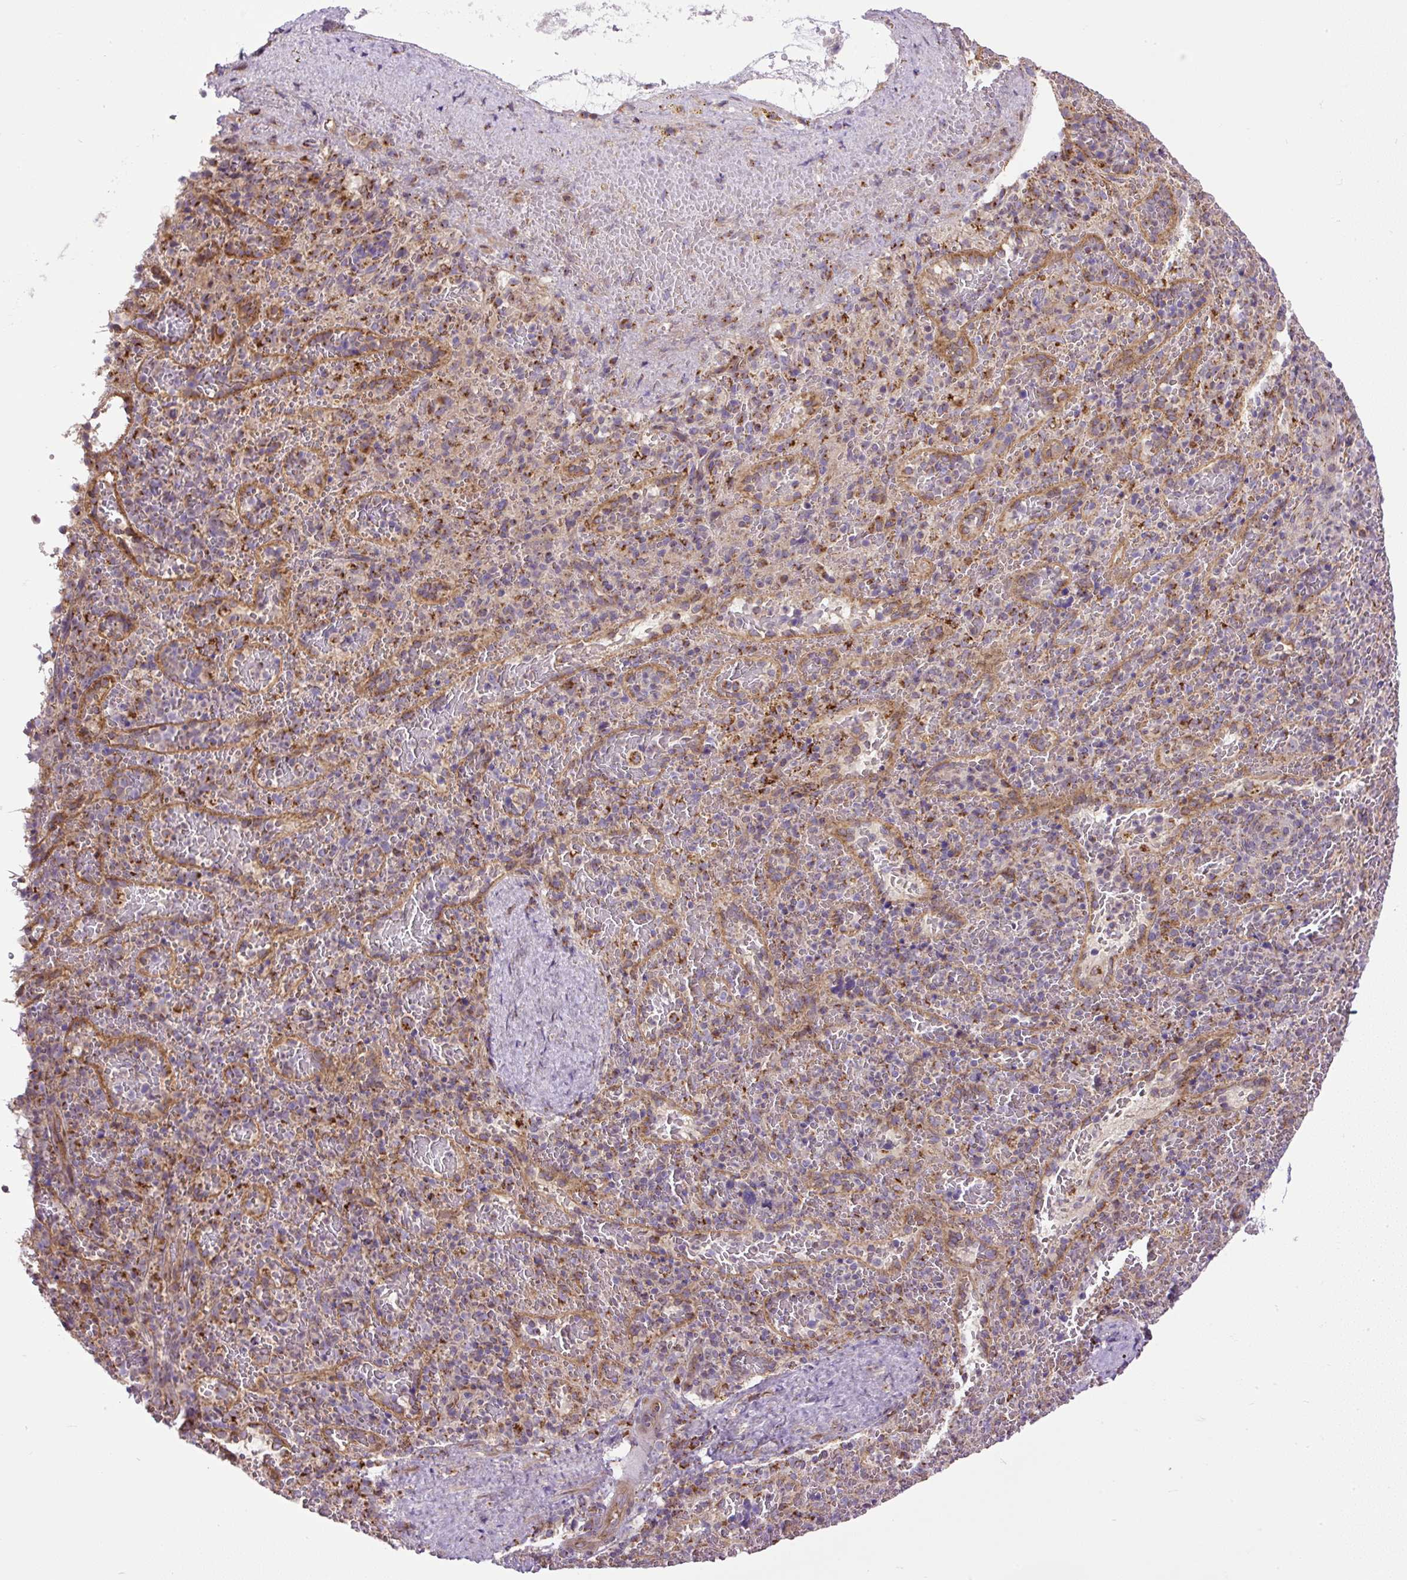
{"staining": {"intensity": "weak", "quantity": "25%-75%", "location": "cytoplasmic/membranous"}, "tissue": "spleen", "cell_type": "Cells in red pulp", "image_type": "normal", "snomed": [{"axis": "morphology", "description": "Normal tissue, NOS"}, {"axis": "topography", "description": "Spleen"}], "caption": "A high-resolution histopathology image shows IHC staining of benign spleen, which reveals weak cytoplasmic/membranous expression in about 25%-75% of cells in red pulp.", "gene": "ZNF547", "patient": {"sex": "female", "age": 50}}